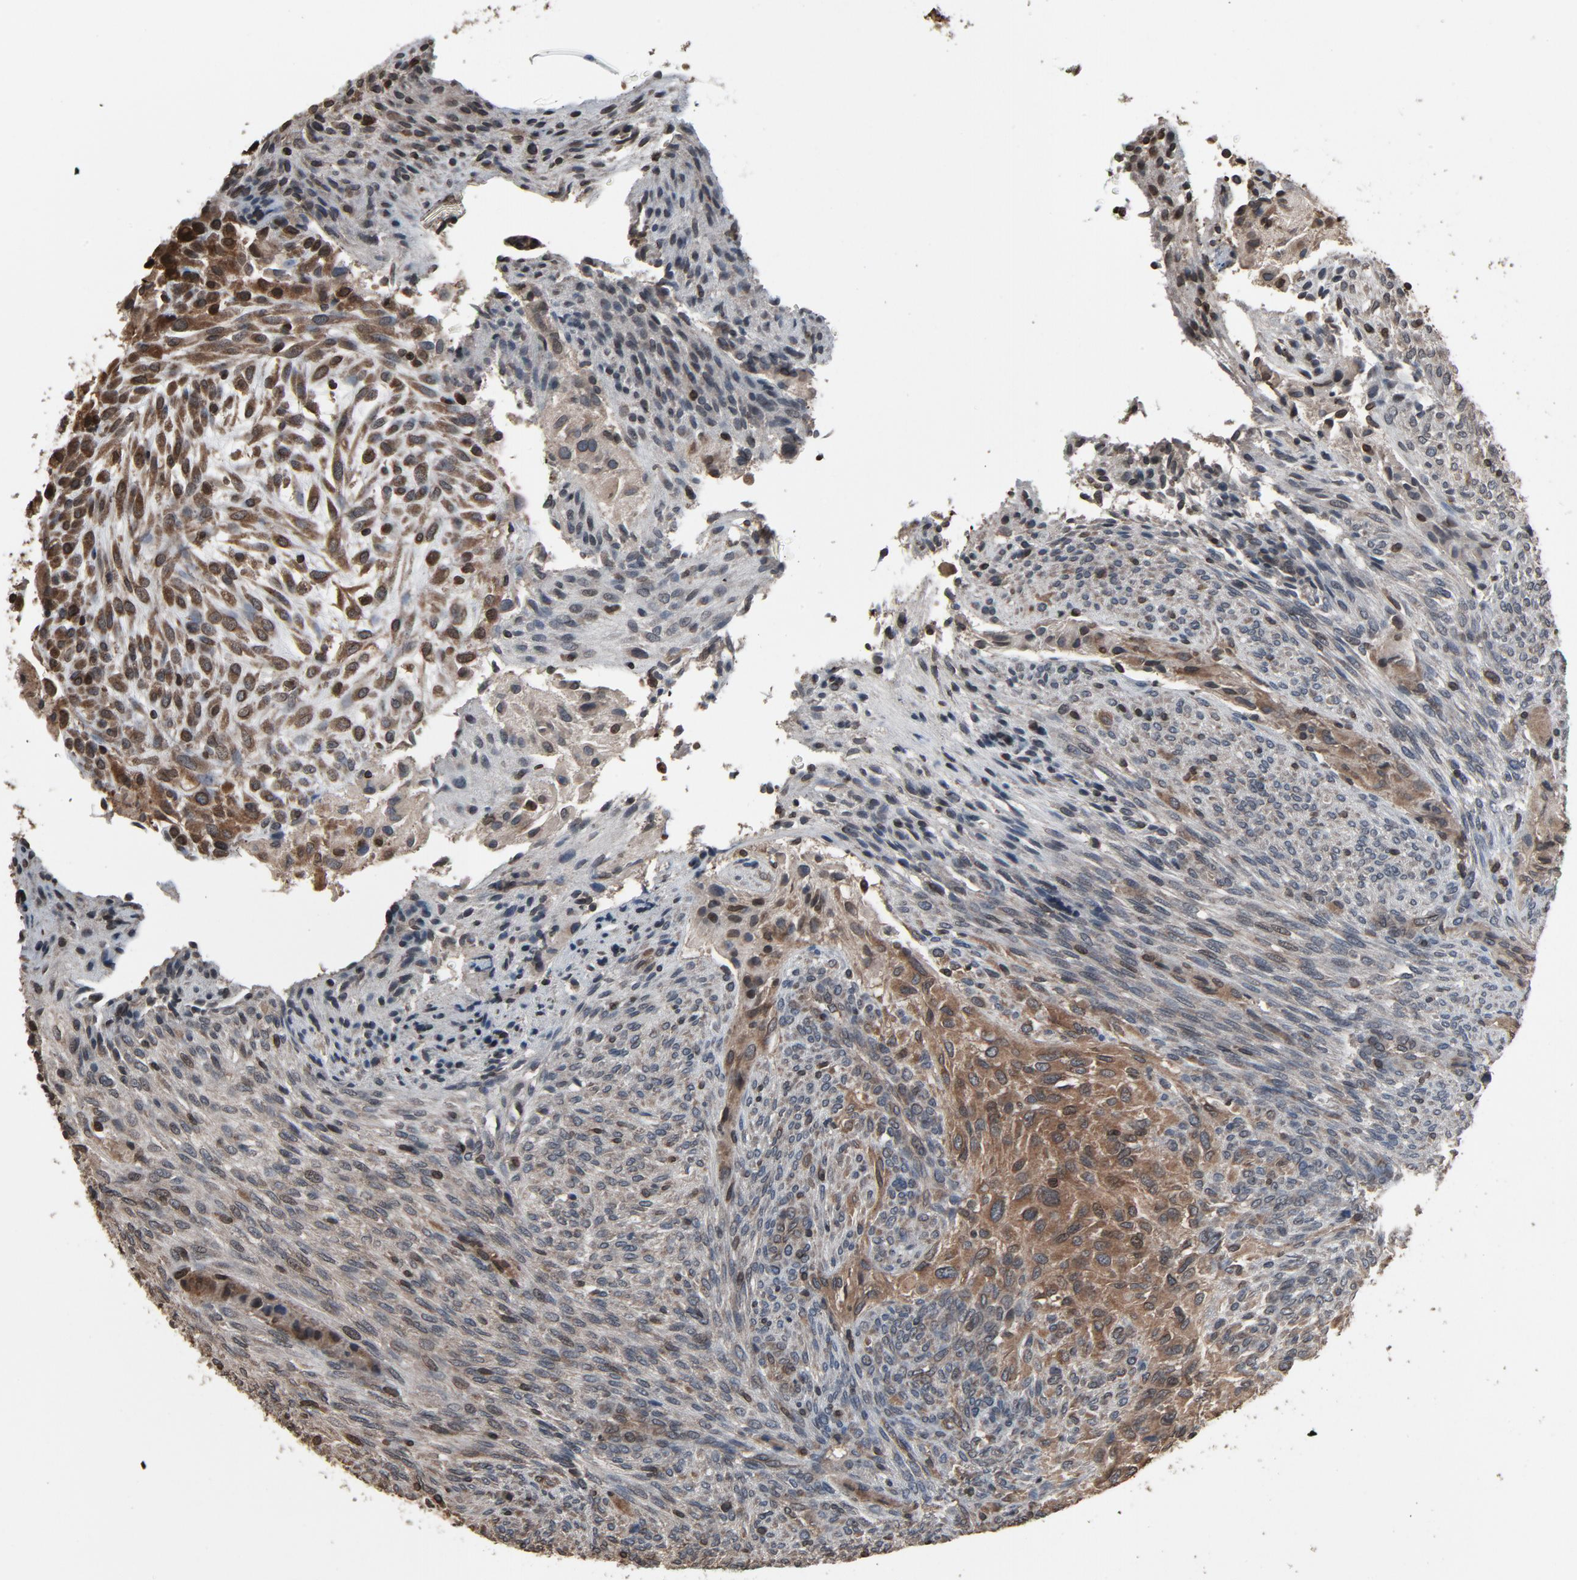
{"staining": {"intensity": "negative", "quantity": "none", "location": "none"}, "tissue": "glioma", "cell_type": "Tumor cells", "image_type": "cancer", "snomed": [{"axis": "morphology", "description": "Glioma, malignant, High grade"}, {"axis": "topography", "description": "Cerebral cortex"}], "caption": "DAB (3,3'-diaminobenzidine) immunohistochemical staining of human glioma reveals no significant positivity in tumor cells.", "gene": "UBE2D1", "patient": {"sex": "female", "age": 55}}